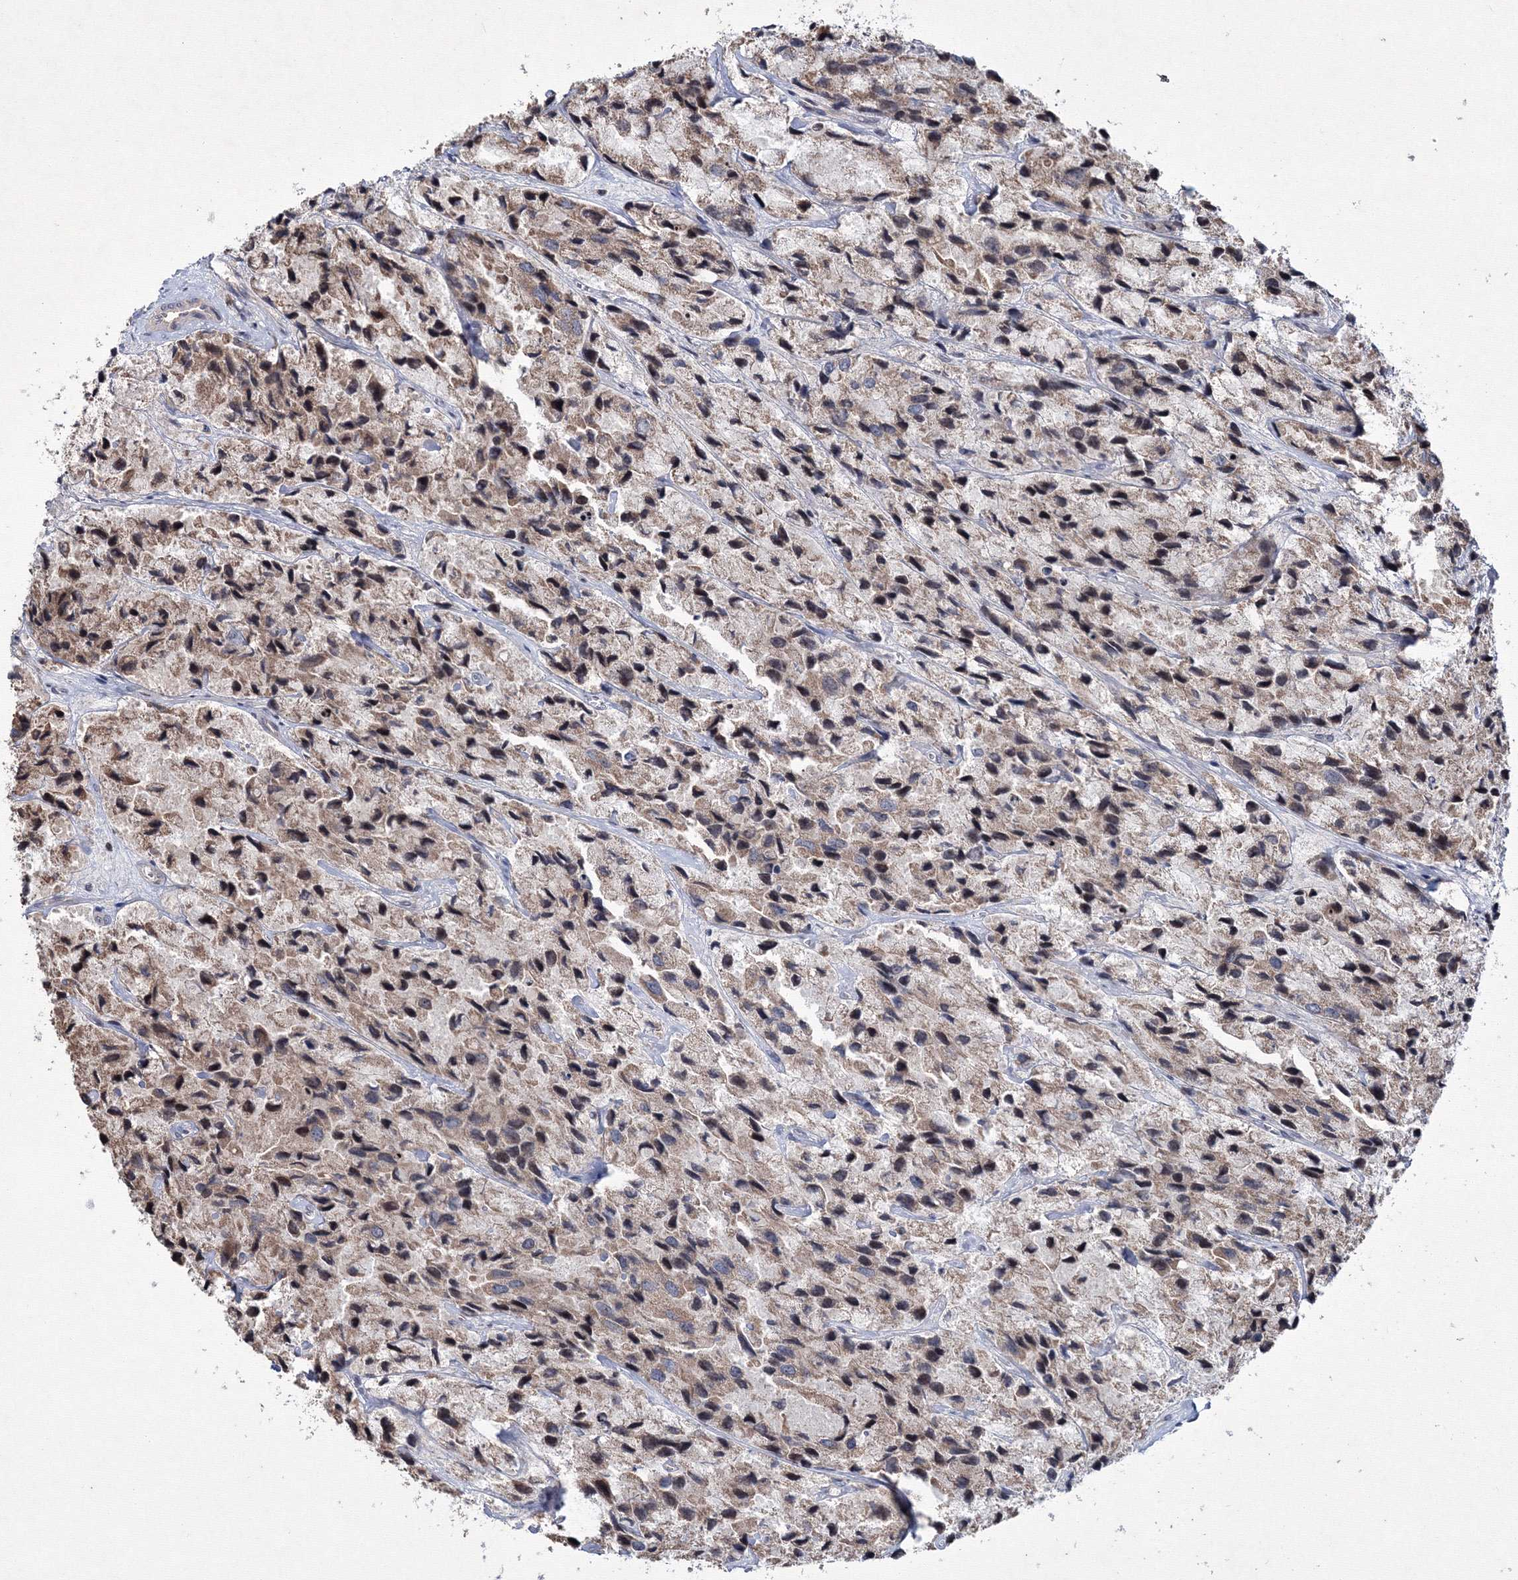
{"staining": {"intensity": "weak", "quantity": "25%-75%", "location": "cytoplasmic/membranous"}, "tissue": "prostate cancer", "cell_type": "Tumor cells", "image_type": "cancer", "snomed": [{"axis": "morphology", "description": "Adenocarcinoma, High grade"}, {"axis": "topography", "description": "Prostate"}], "caption": "Brown immunohistochemical staining in human adenocarcinoma (high-grade) (prostate) displays weak cytoplasmic/membranous positivity in approximately 25%-75% of tumor cells.", "gene": "MKRN2", "patient": {"sex": "male", "age": 66}}